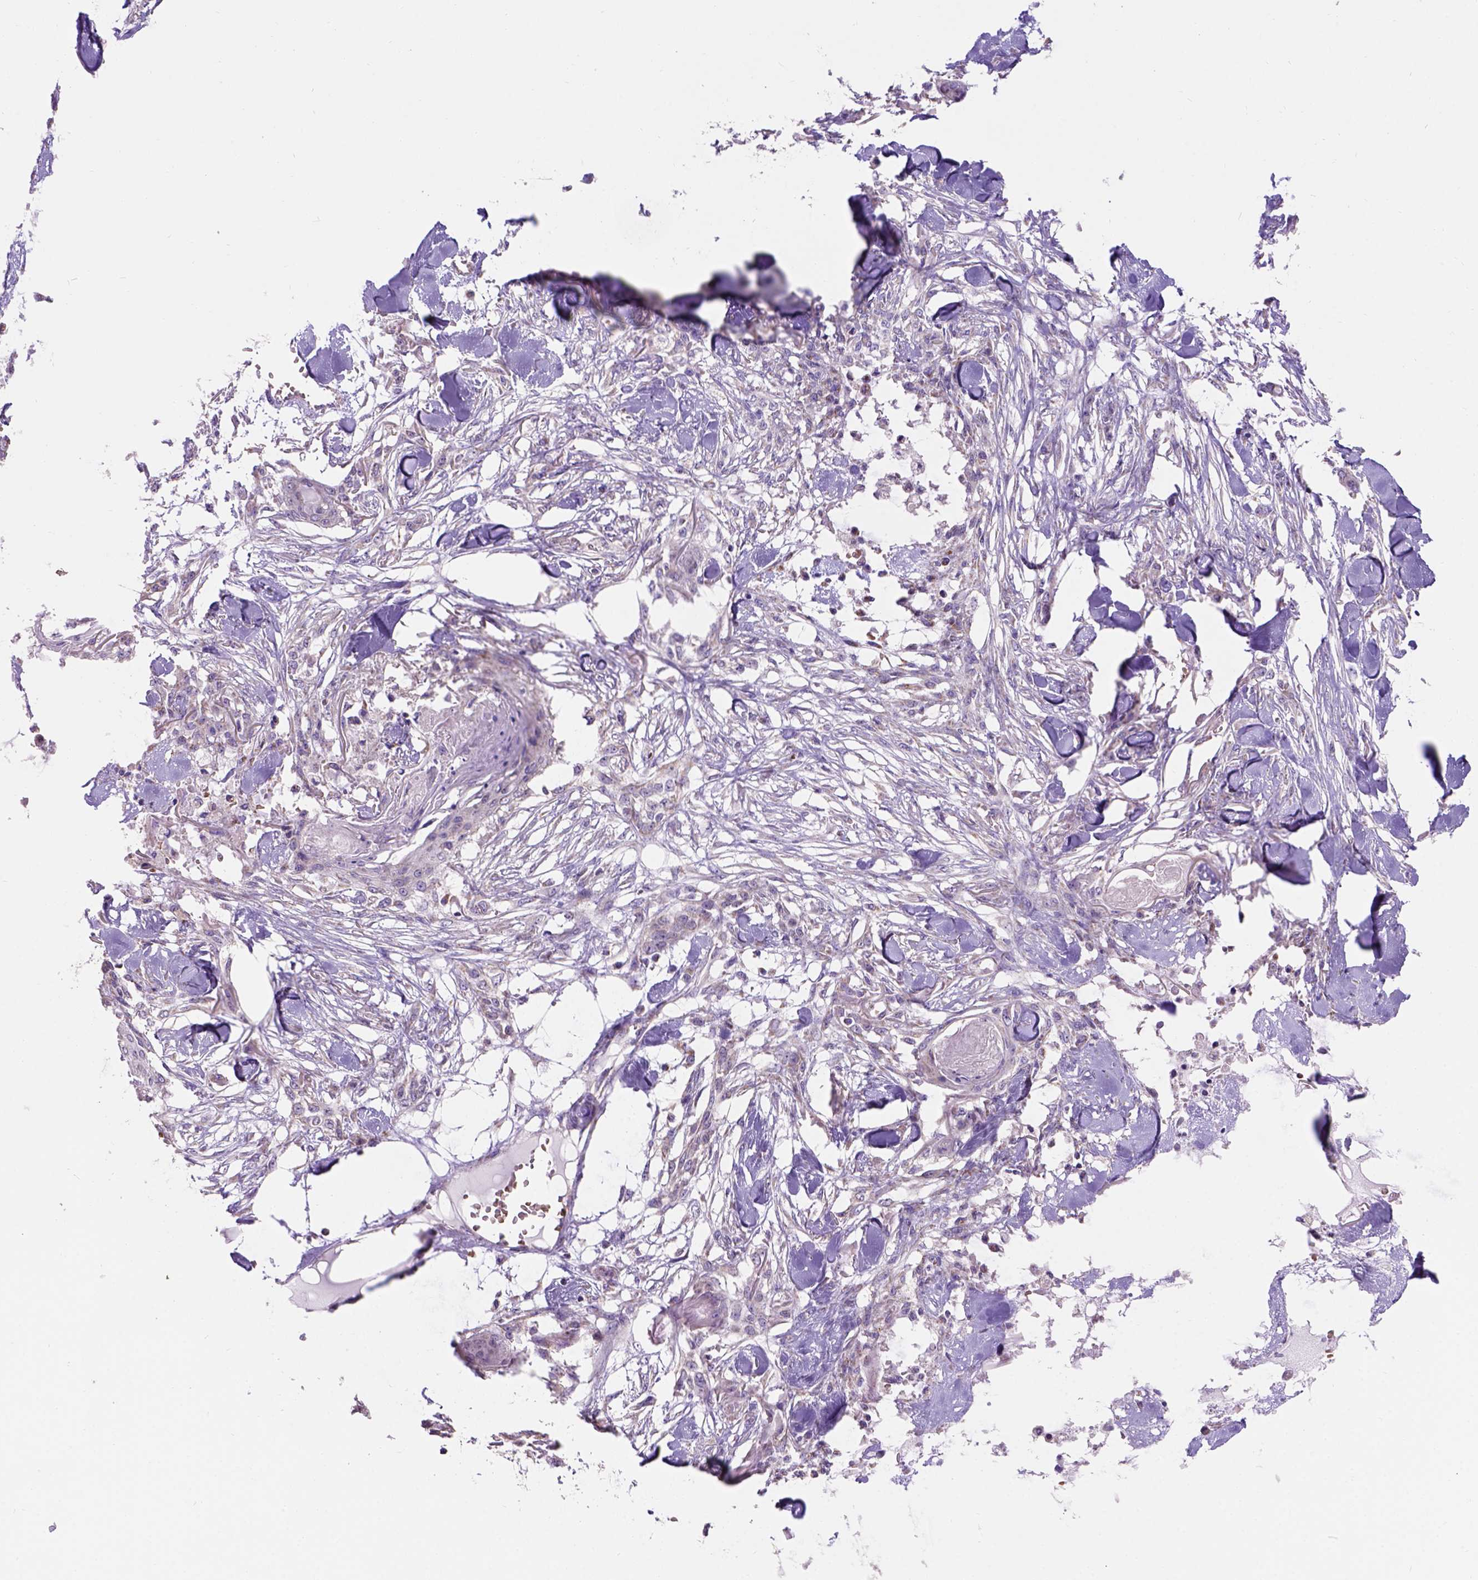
{"staining": {"intensity": "negative", "quantity": "none", "location": "none"}, "tissue": "skin cancer", "cell_type": "Tumor cells", "image_type": "cancer", "snomed": [{"axis": "morphology", "description": "Squamous cell carcinoma, NOS"}, {"axis": "topography", "description": "Skin"}], "caption": "High magnification brightfield microscopy of skin squamous cell carcinoma stained with DAB (3,3'-diaminobenzidine) (brown) and counterstained with hematoxylin (blue): tumor cells show no significant positivity. The staining was performed using DAB (3,3'-diaminobenzidine) to visualize the protein expression in brown, while the nuclei were stained in blue with hematoxylin (Magnification: 20x).", "gene": "L2HGDH", "patient": {"sex": "female", "age": 59}}